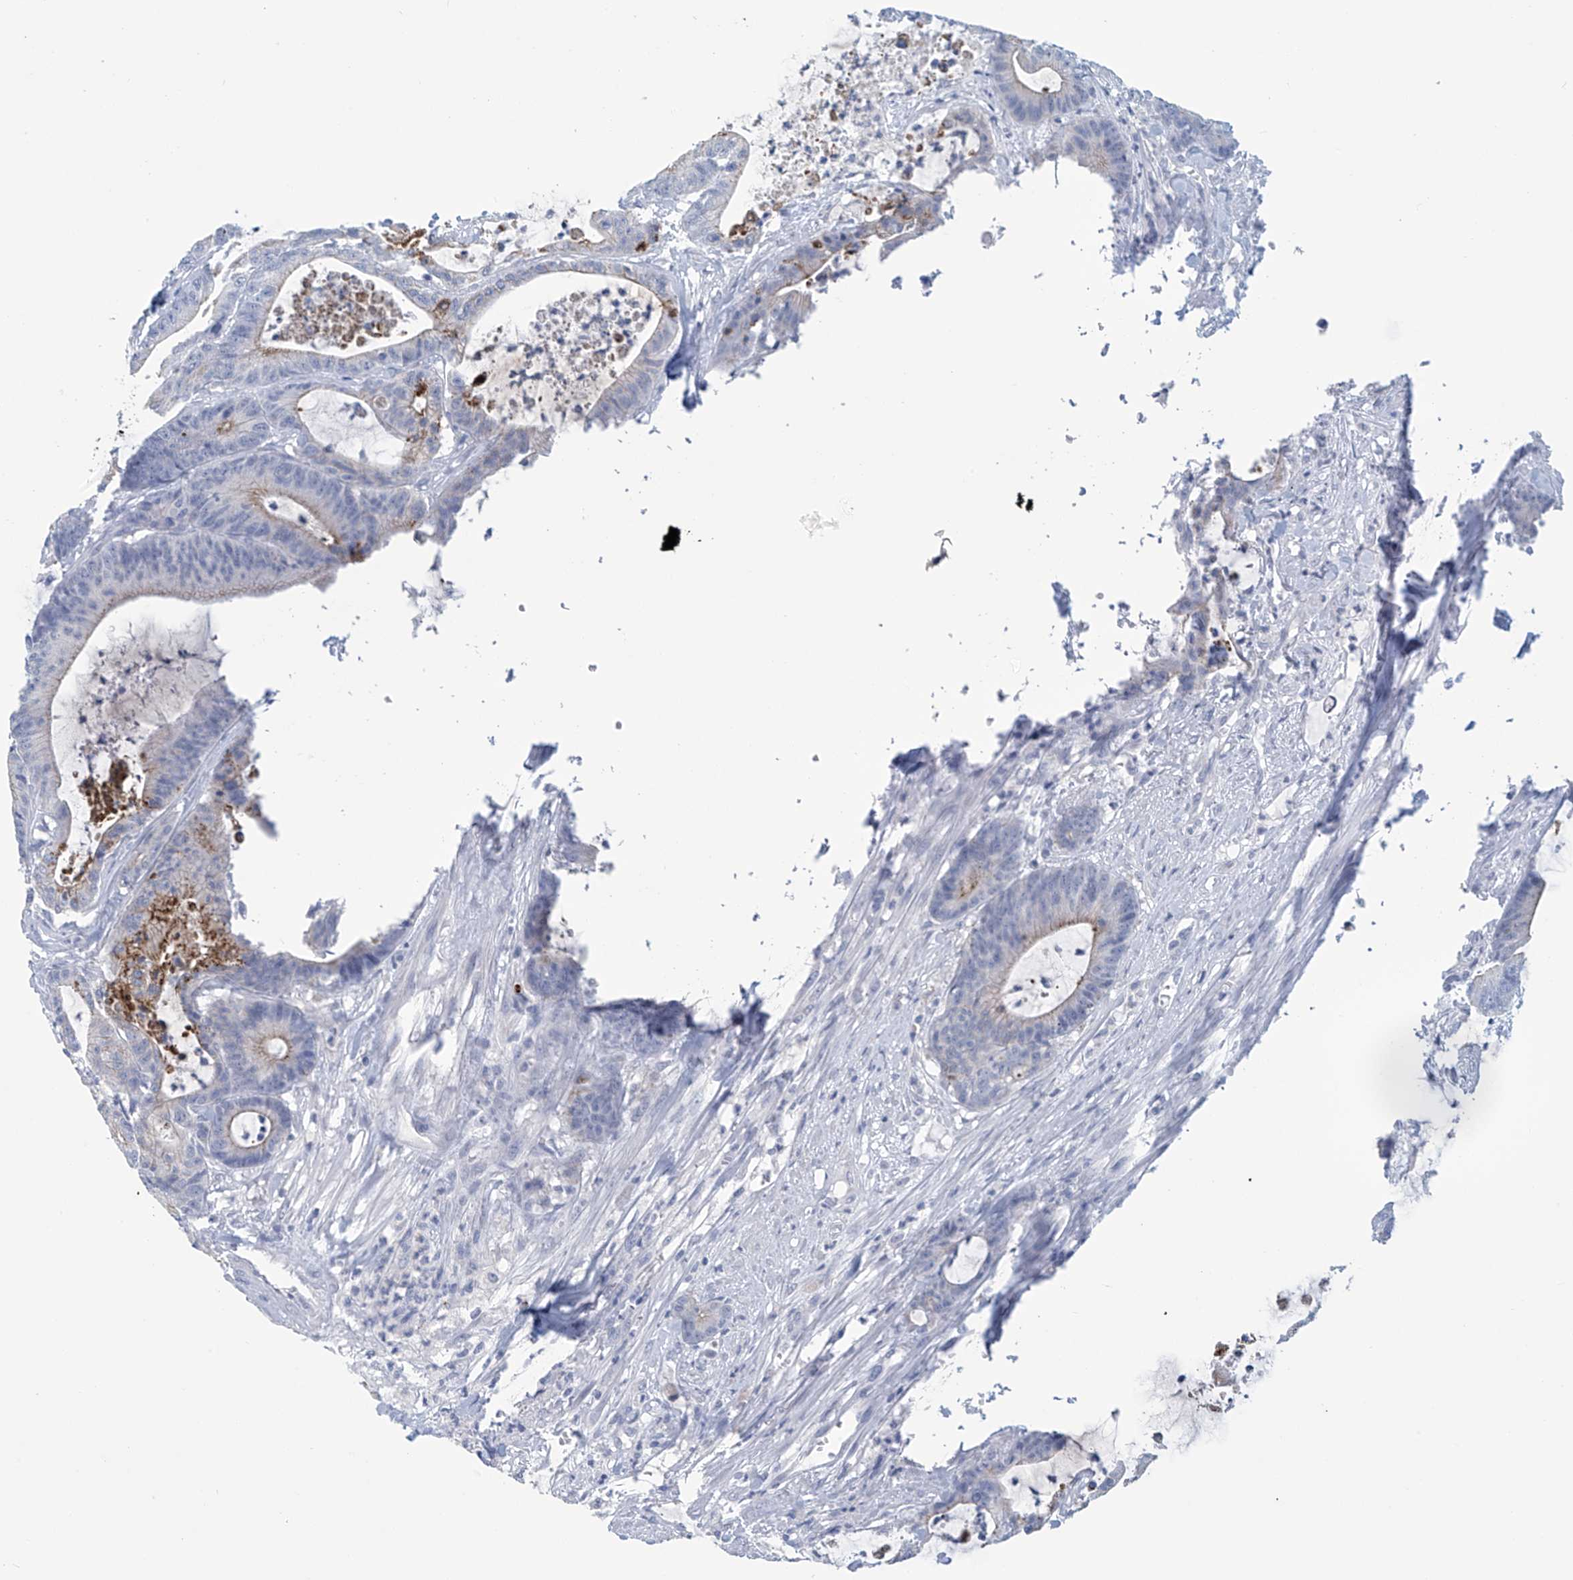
{"staining": {"intensity": "negative", "quantity": "none", "location": "none"}, "tissue": "colorectal cancer", "cell_type": "Tumor cells", "image_type": "cancer", "snomed": [{"axis": "morphology", "description": "Adenocarcinoma, NOS"}, {"axis": "topography", "description": "Colon"}], "caption": "Immunohistochemical staining of colorectal cancer (adenocarcinoma) reveals no significant staining in tumor cells.", "gene": "DSP", "patient": {"sex": "female", "age": 84}}